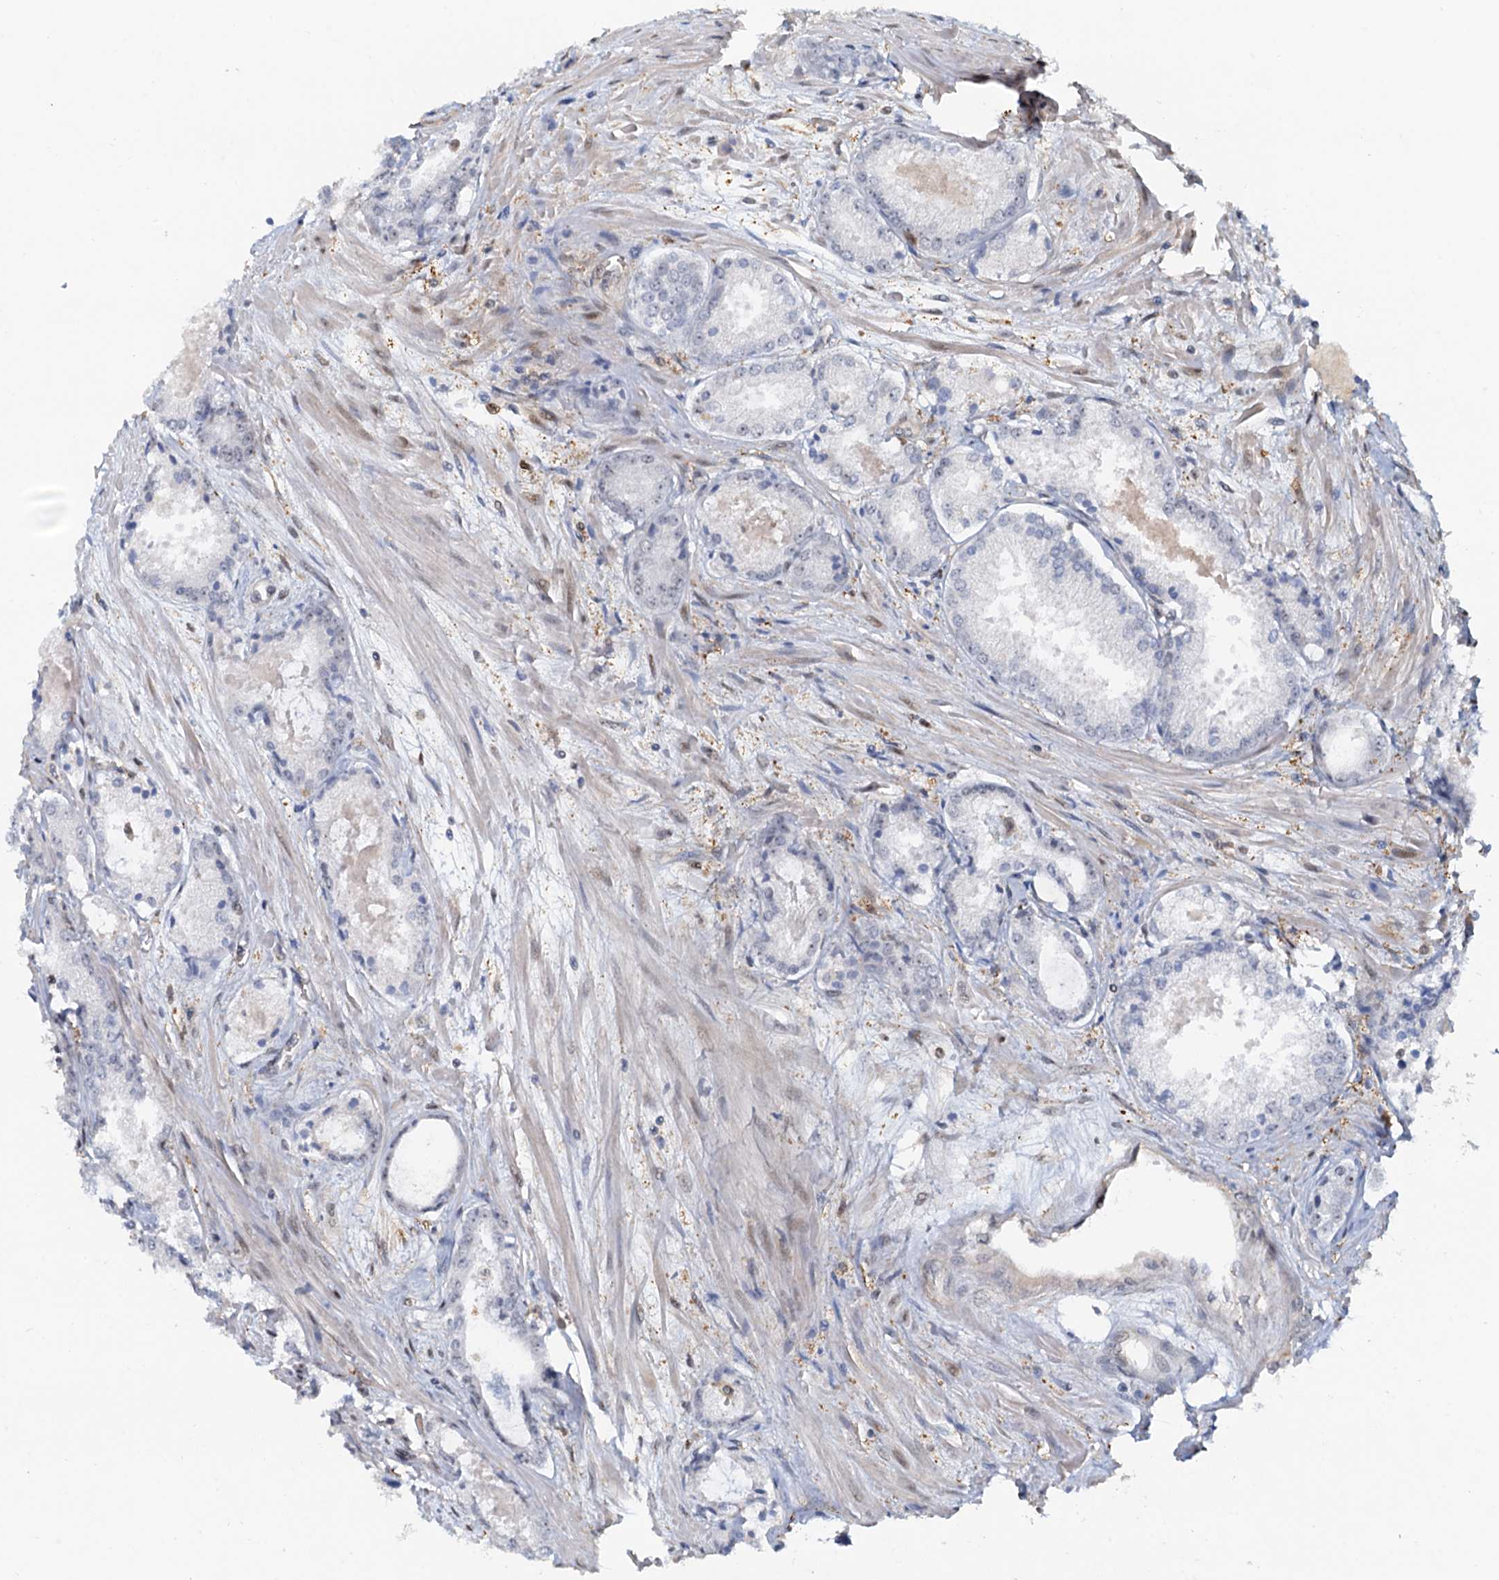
{"staining": {"intensity": "negative", "quantity": "none", "location": "none"}, "tissue": "prostate cancer", "cell_type": "Tumor cells", "image_type": "cancer", "snomed": [{"axis": "morphology", "description": "Adenocarcinoma, Low grade"}, {"axis": "topography", "description": "Prostate"}], "caption": "High magnification brightfield microscopy of adenocarcinoma (low-grade) (prostate) stained with DAB (3,3'-diaminobenzidine) (brown) and counterstained with hematoxylin (blue): tumor cells show no significant expression.", "gene": "SPINDOC", "patient": {"sex": "male", "age": 68}}